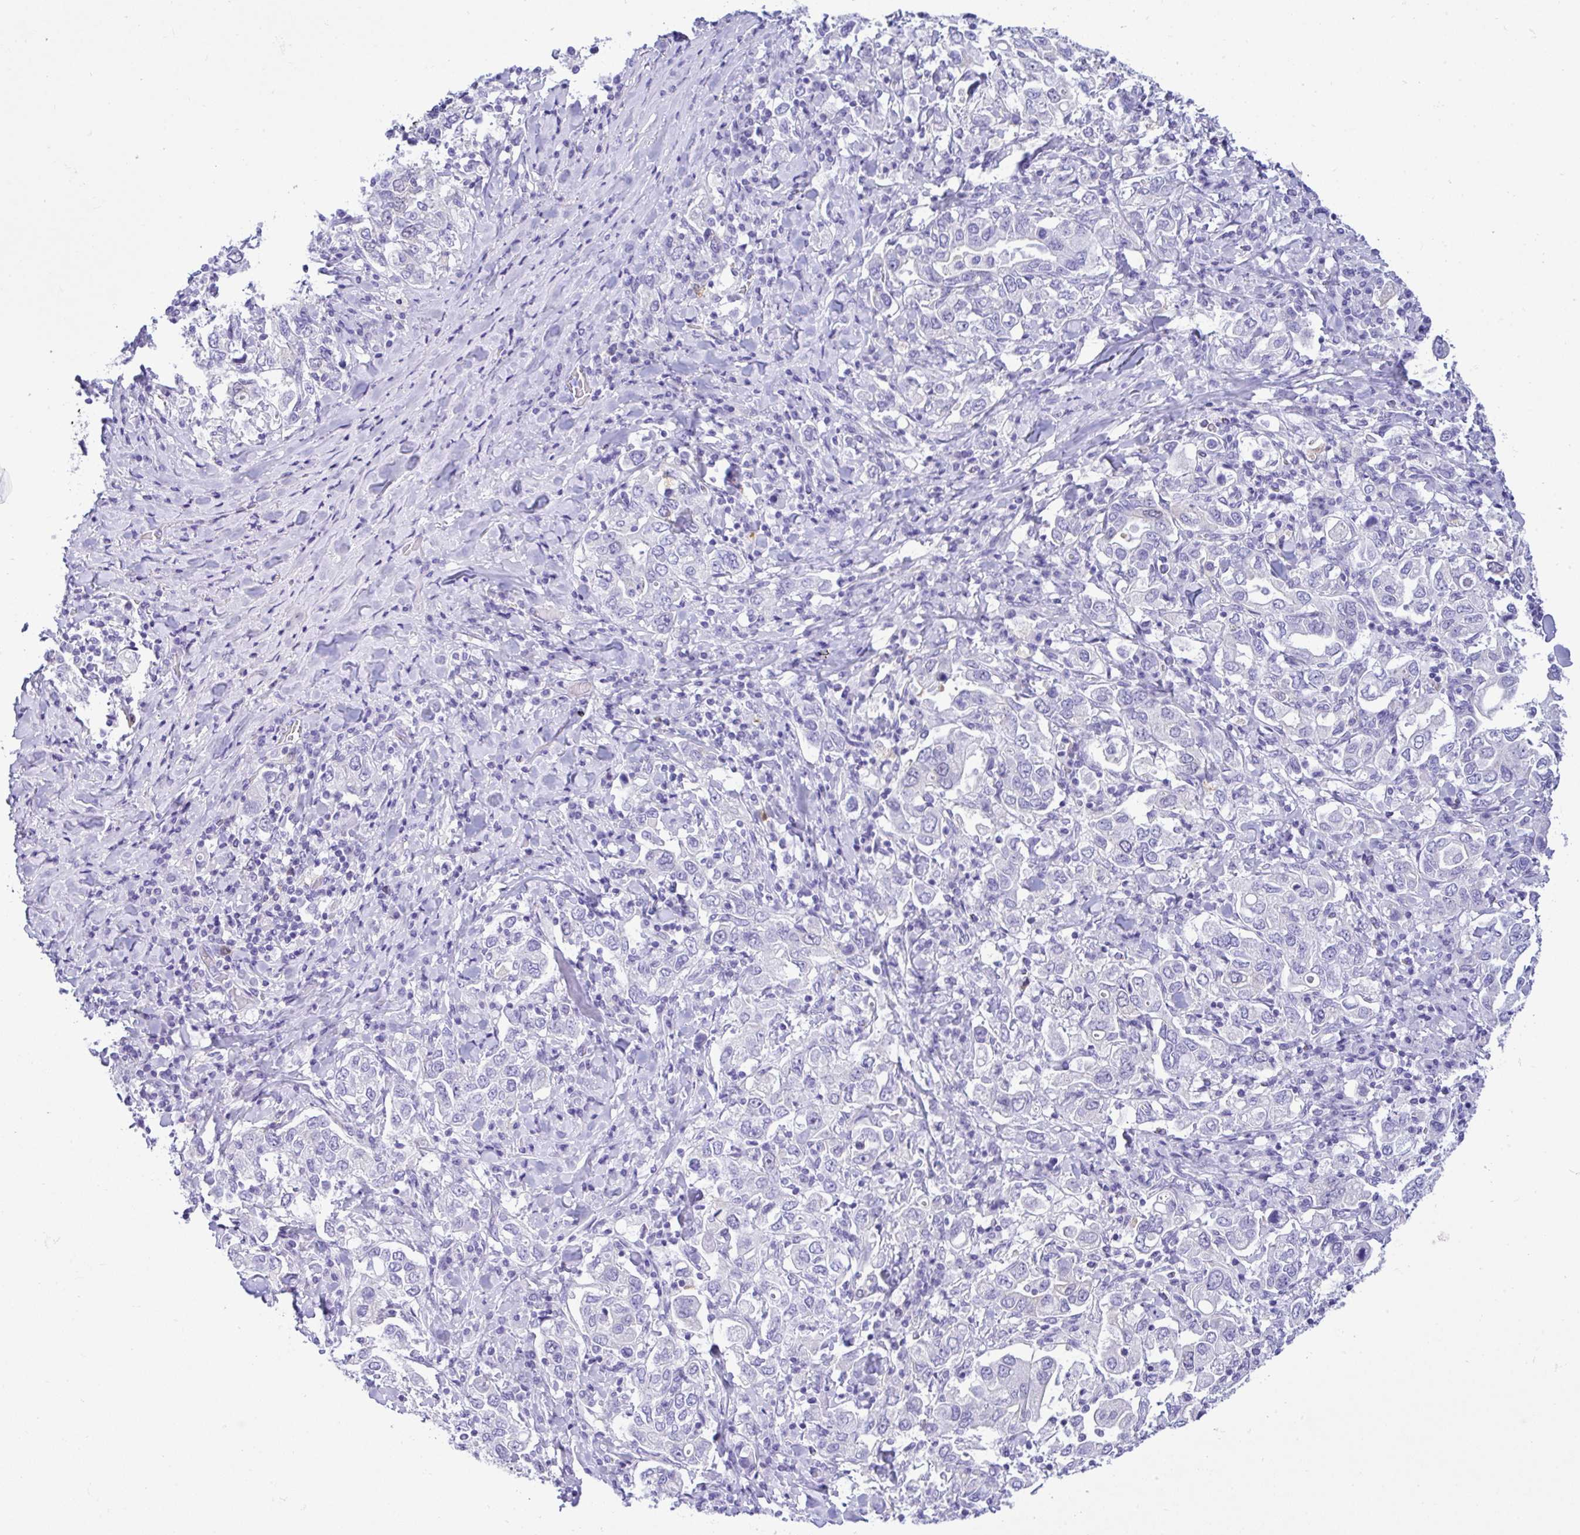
{"staining": {"intensity": "negative", "quantity": "none", "location": "none"}, "tissue": "stomach cancer", "cell_type": "Tumor cells", "image_type": "cancer", "snomed": [{"axis": "morphology", "description": "Adenocarcinoma, NOS"}, {"axis": "topography", "description": "Stomach, upper"}], "caption": "High power microscopy image of an immunohistochemistry (IHC) image of stomach adenocarcinoma, revealing no significant positivity in tumor cells.", "gene": "RRM2", "patient": {"sex": "male", "age": 62}}